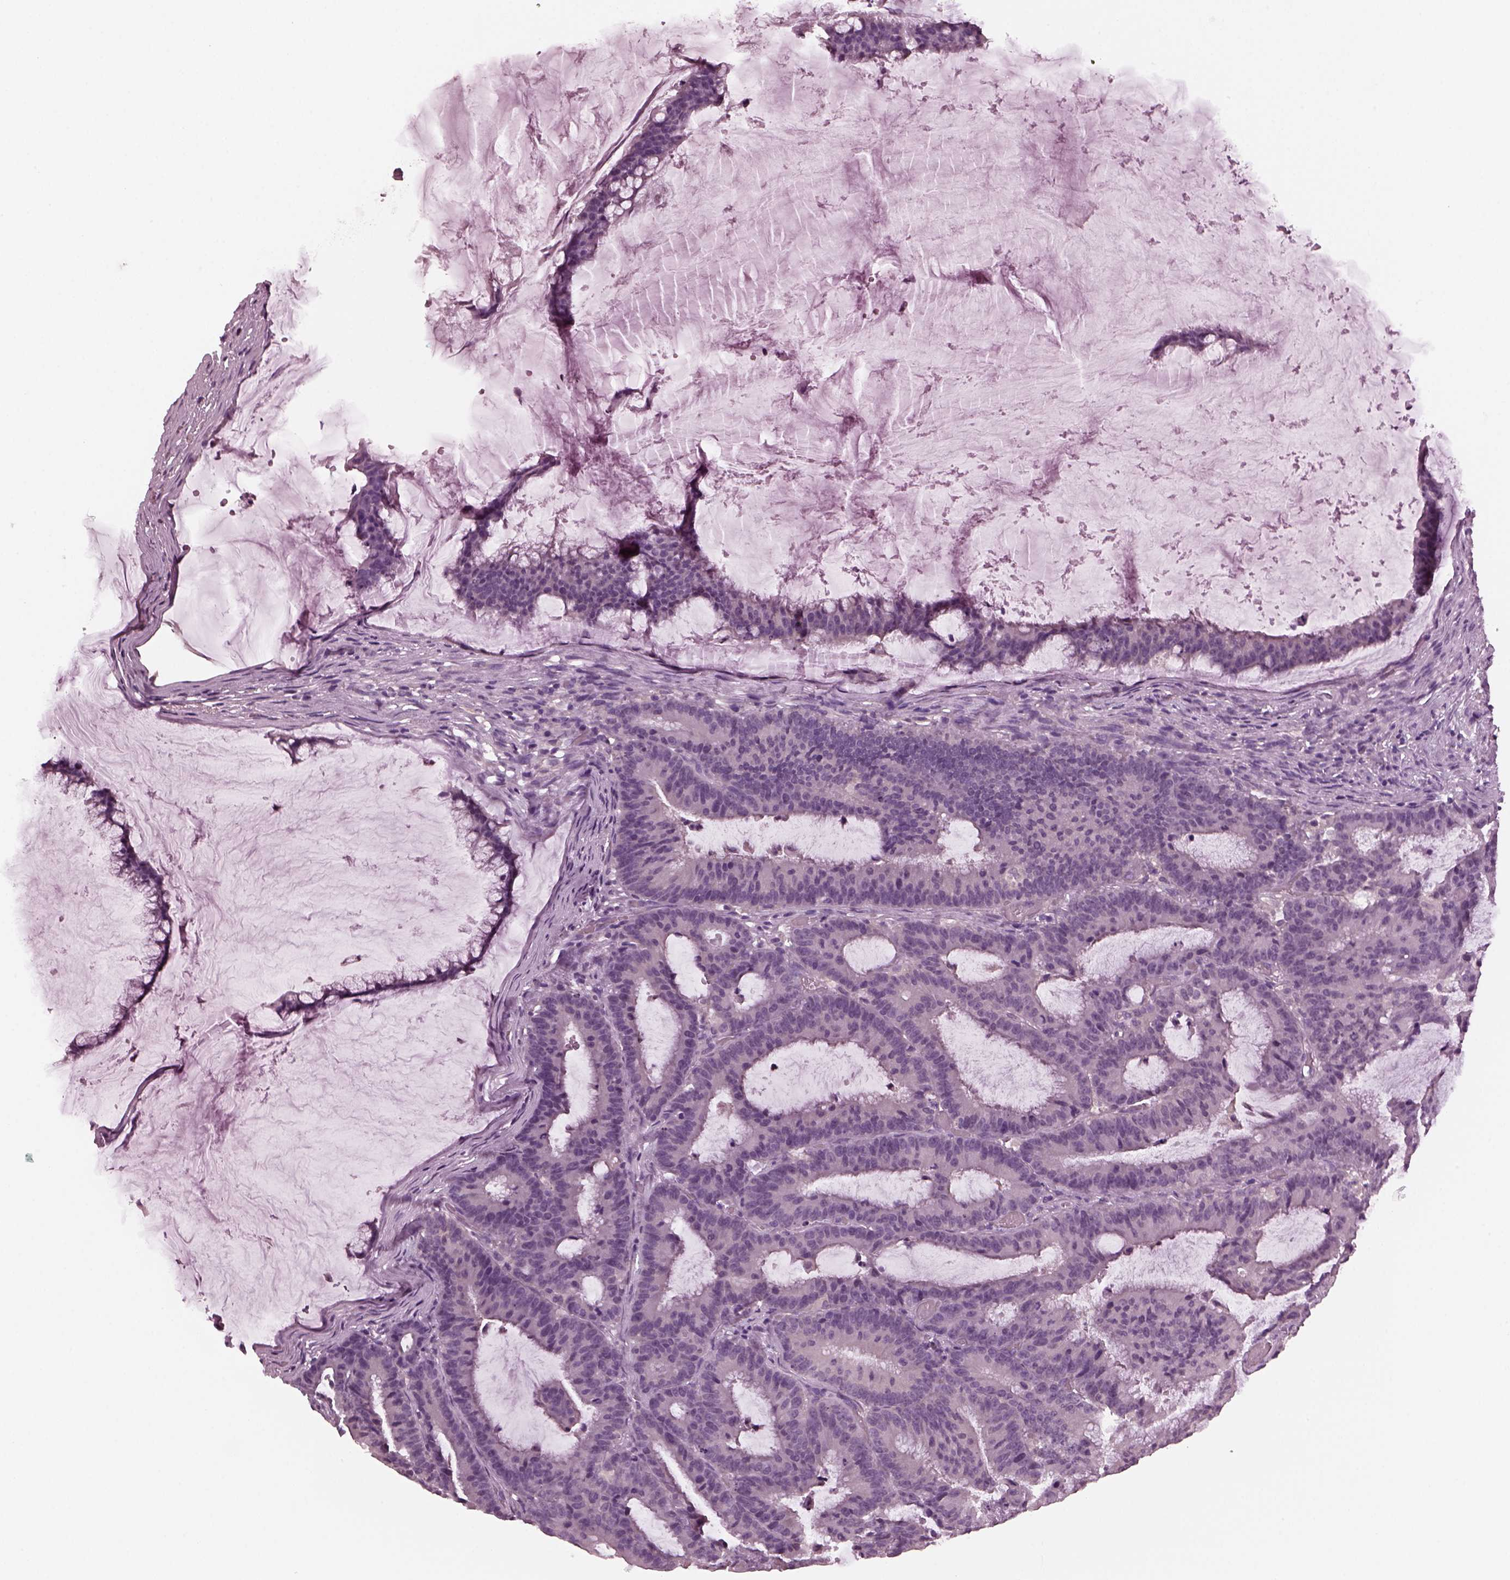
{"staining": {"intensity": "negative", "quantity": "none", "location": "none"}, "tissue": "colorectal cancer", "cell_type": "Tumor cells", "image_type": "cancer", "snomed": [{"axis": "morphology", "description": "Adenocarcinoma, NOS"}, {"axis": "topography", "description": "Colon"}], "caption": "The photomicrograph reveals no significant positivity in tumor cells of colorectal adenocarcinoma.", "gene": "SHTN1", "patient": {"sex": "female", "age": 78}}